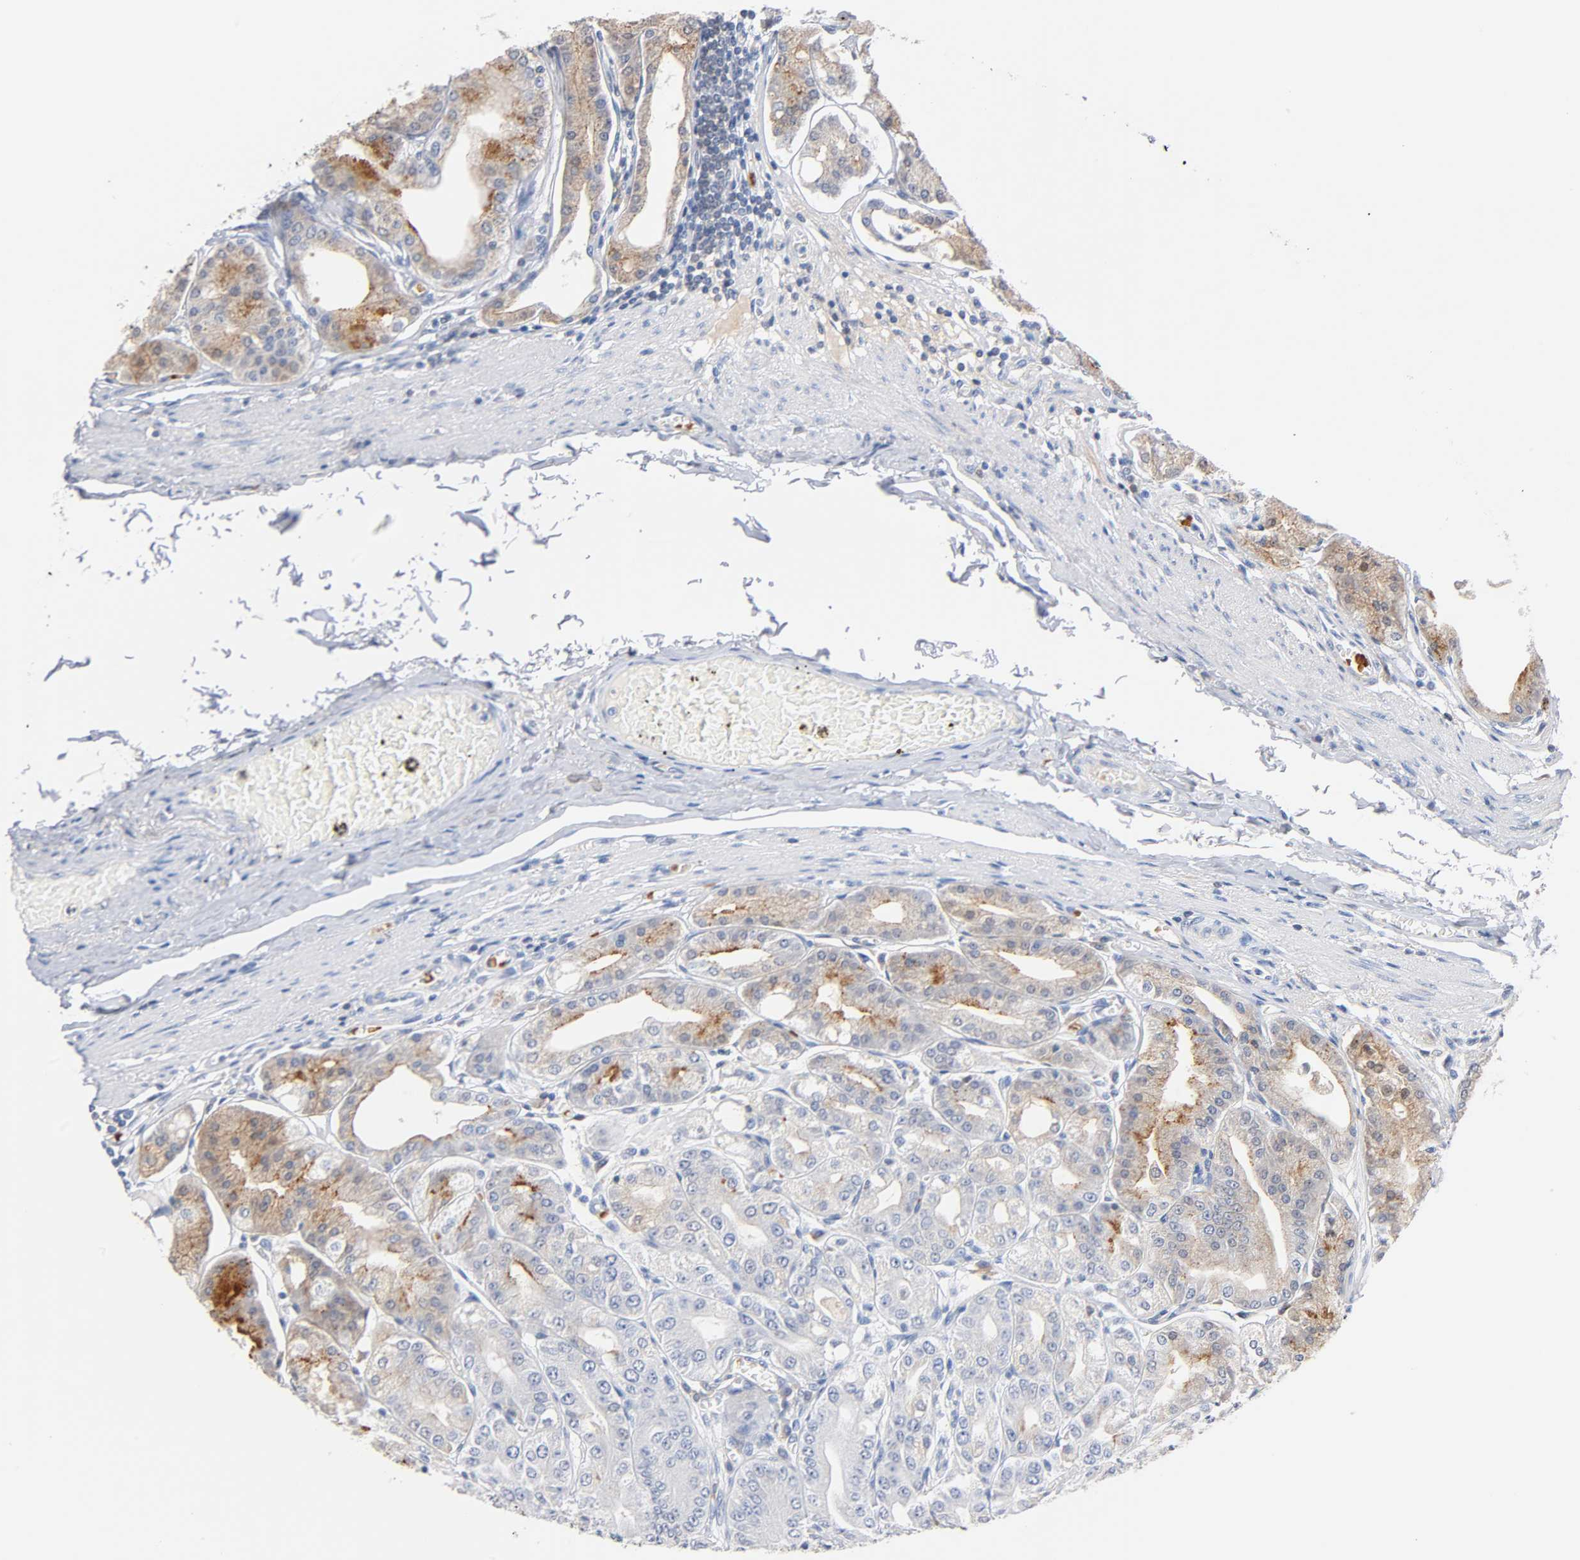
{"staining": {"intensity": "moderate", "quantity": "<25%", "location": "cytoplasmic/membranous"}, "tissue": "stomach", "cell_type": "Glandular cells", "image_type": "normal", "snomed": [{"axis": "morphology", "description": "Normal tissue, NOS"}, {"axis": "topography", "description": "Stomach, lower"}], "caption": "Protein positivity by immunohistochemistry (IHC) shows moderate cytoplasmic/membranous positivity in approximately <25% of glandular cells in benign stomach. Nuclei are stained in blue.", "gene": "MALT1", "patient": {"sex": "male", "age": 71}}